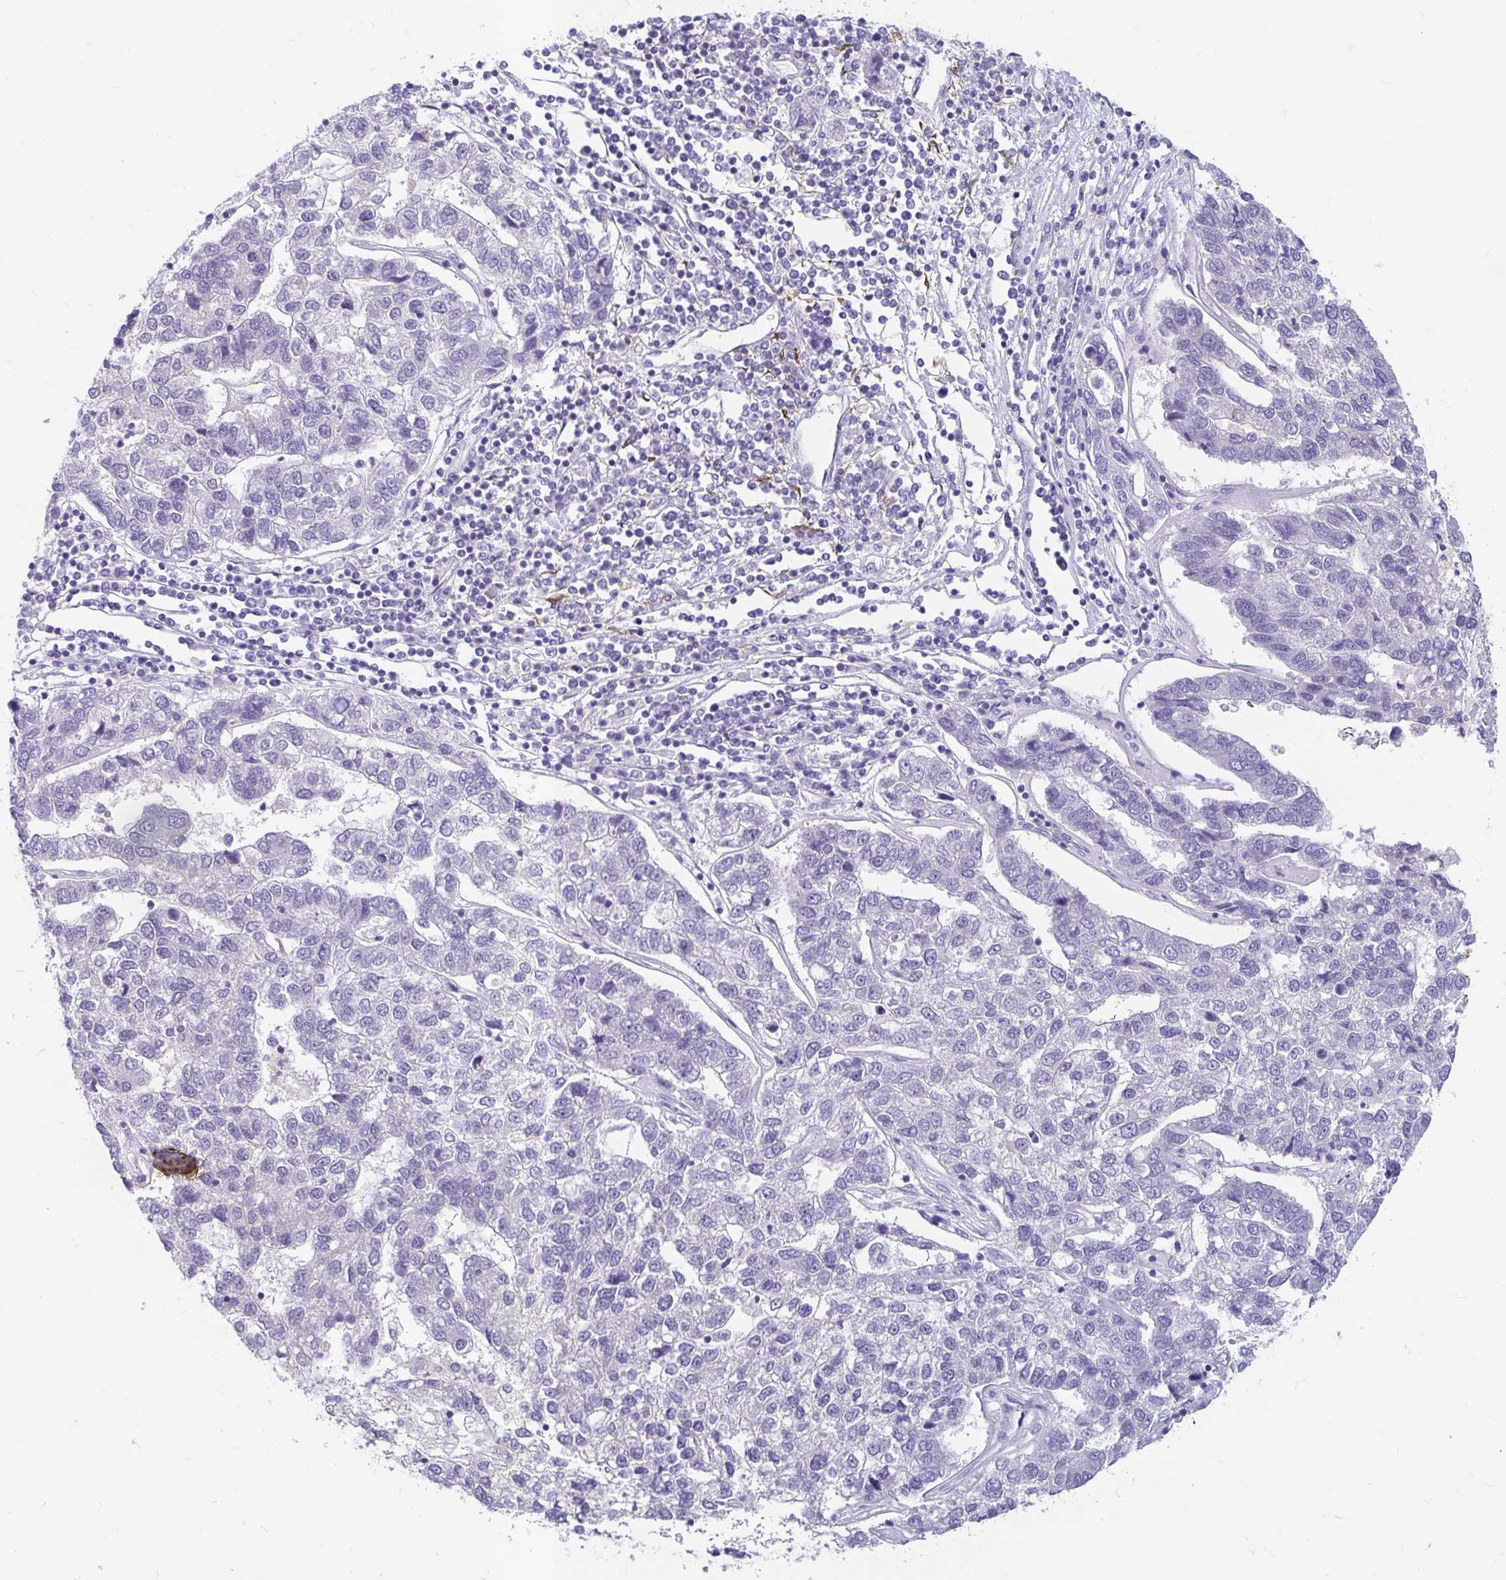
{"staining": {"intensity": "negative", "quantity": "none", "location": "none"}, "tissue": "pancreatic cancer", "cell_type": "Tumor cells", "image_type": "cancer", "snomed": [{"axis": "morphology", "description": "Adenocarcinoma, NOS"}, {"axis": "topography", "description": "Pancreas"}], "caption": "Tumor cells show no significant protein positivity in pancreatic cancer. Brightfield microscopy of immunohistochemistry stained with DAB (3,3'-diaminobenzidine) (brown) and hematoxylin (blue), captured at high magnification.", "gene": "ADH1A", "patient": {"sex": "female", "age": 61}}